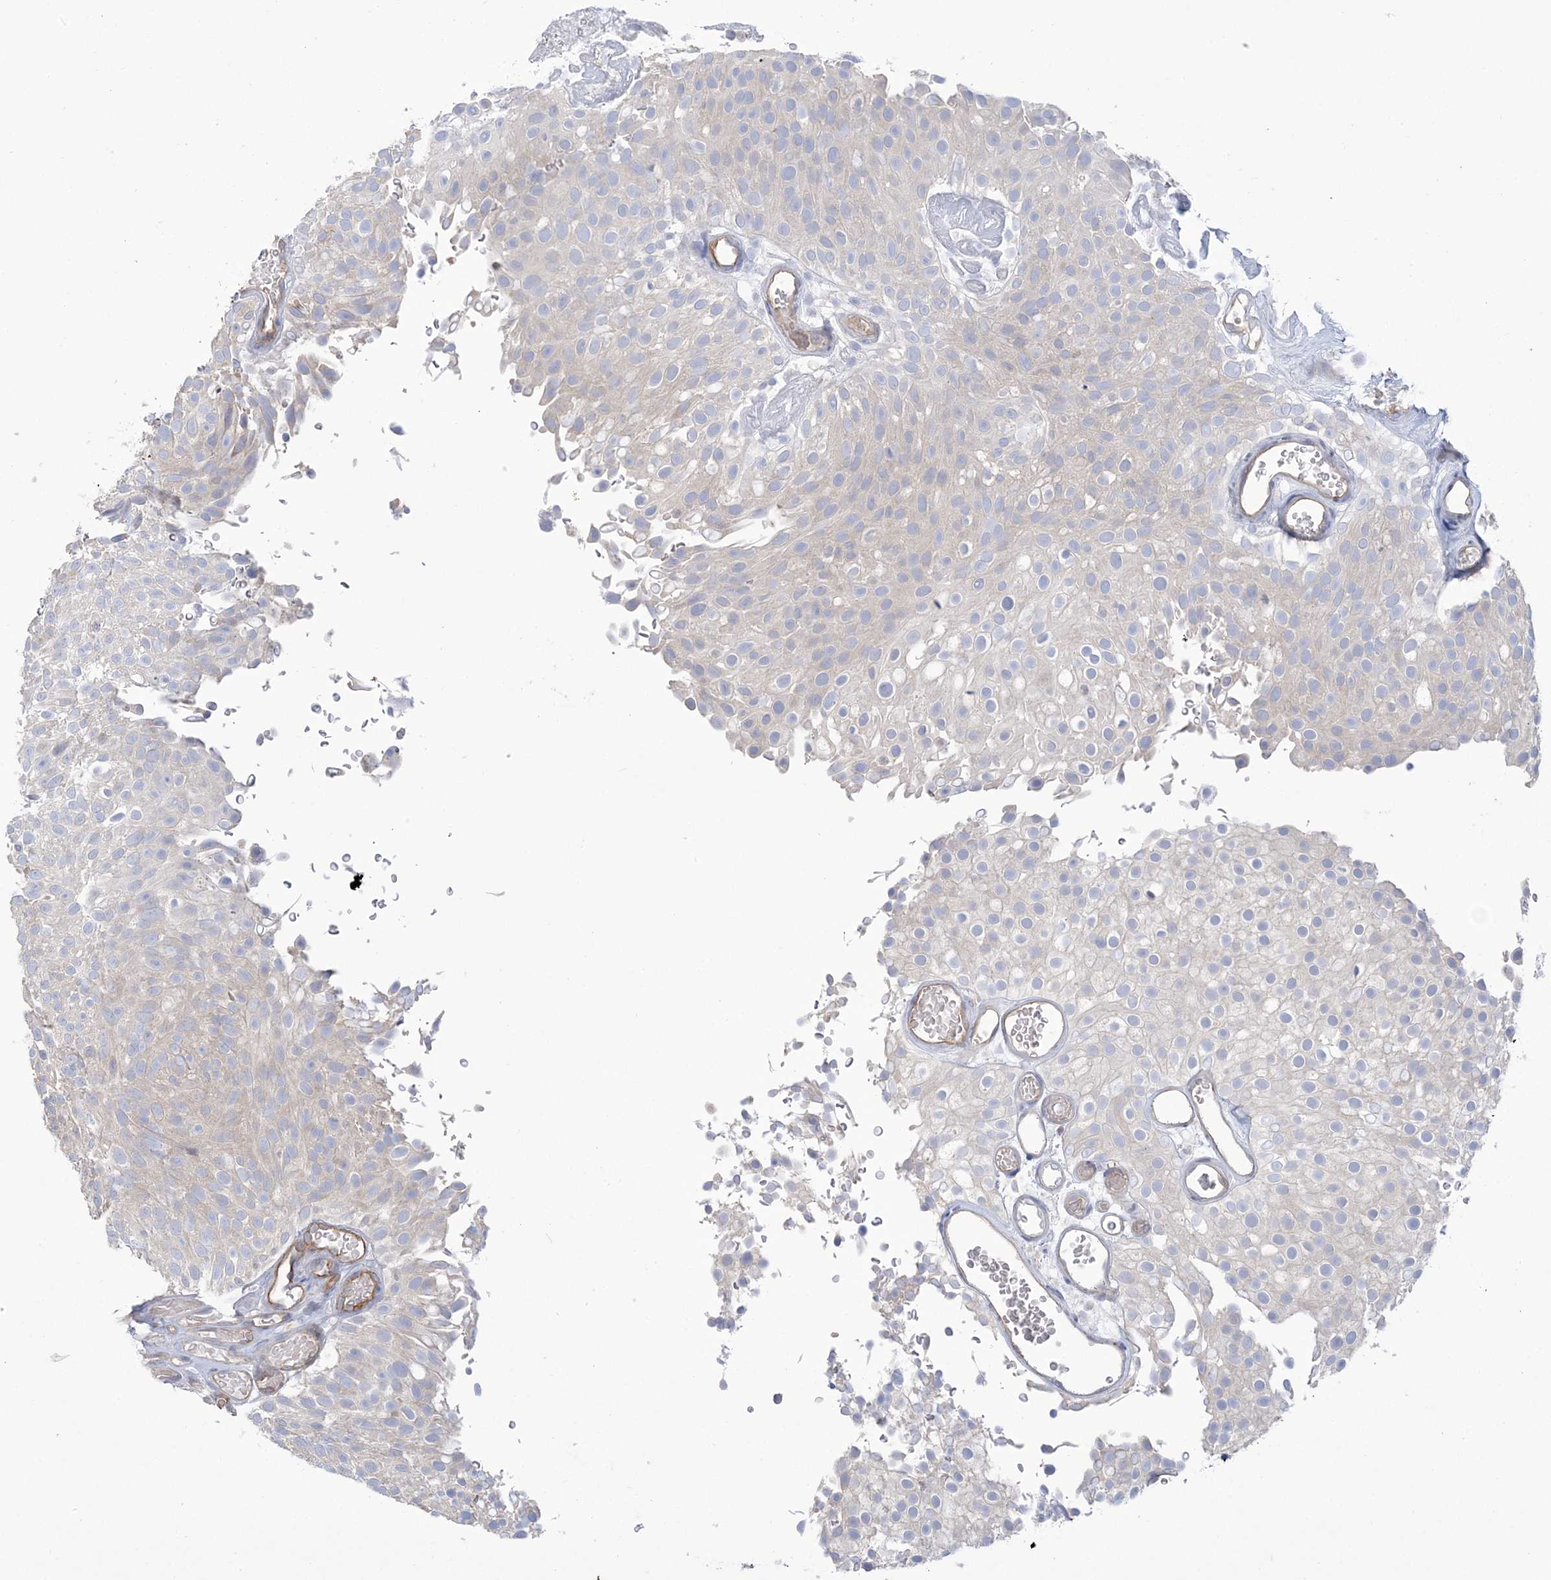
{"staining": {"intensity": "negative", "quantity": "none", "location": "none"}, "tissue": "urothelial cancer", "cell_type": "Tumor cells", "image_type": "cancer", "snomed": [{"axis": "morphology", "description": "Urothelial carcinoma, Low grade"}, {"axis": "topography", "description": "Urinary bladder"}], "caption": "Image shows no significant protein expression in tumor cells of urothelial cancer.", "gene": "FARSB", "patient": {"sex": "male", "age": 78}}